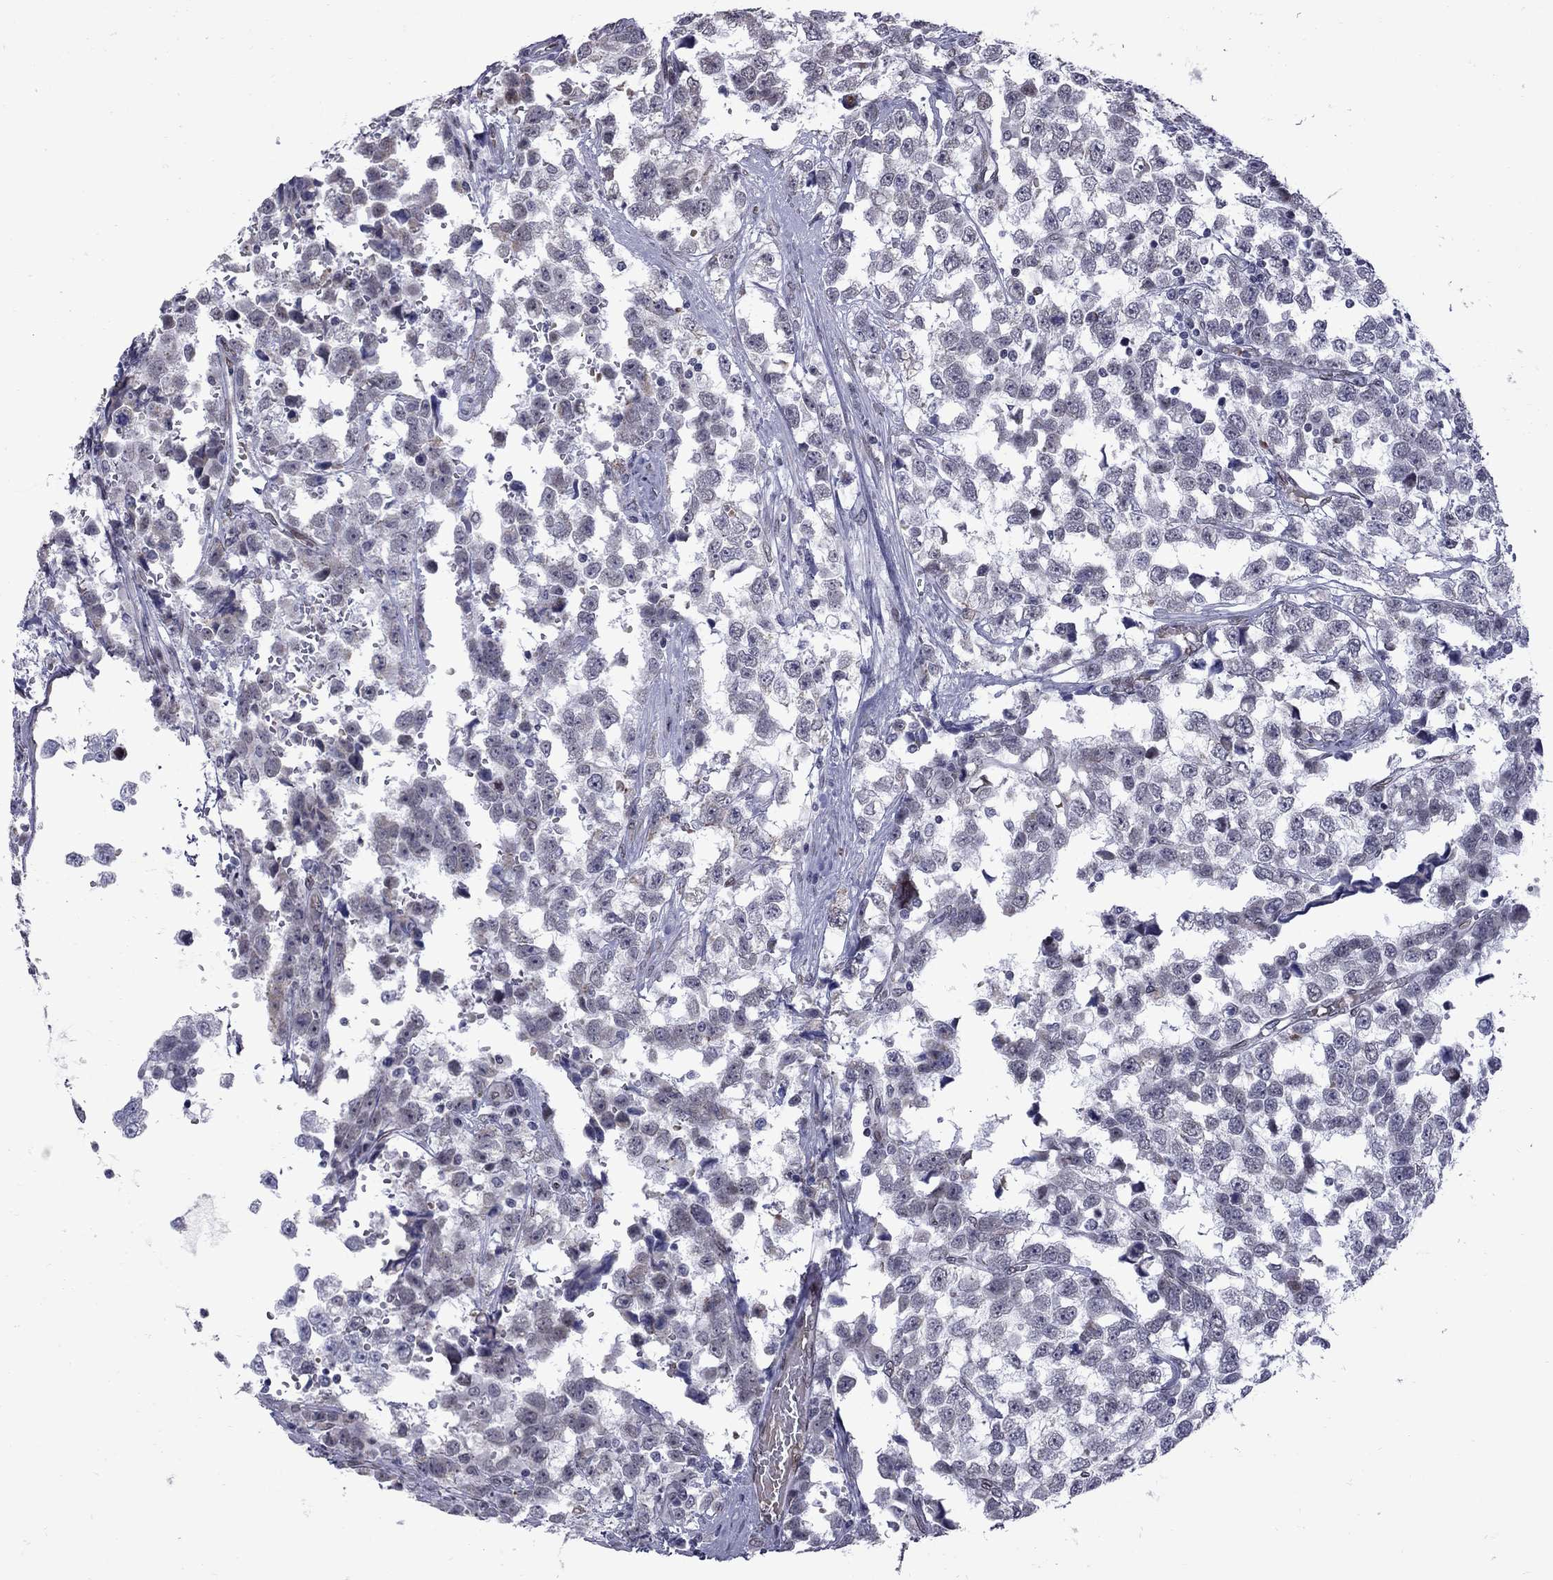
{"staining": {"intensity": "weak", "quantity": "<25%", "location": "cytoplasmic/membranous"}, "tissue": "testis cancer", "cell_type": "Tumor cells", "image_type": "cancer", "snomed": [{"axis": "morphology", "description": "Seminoma, NOS"}, {"axis": "topography", "description": "Testis"}], "caption": "This is an IHC photomicrograph of human testis cancer (seminoma). There is no positivity in tumor cells.", "gene": "CLTCL1", "patient": {"sex": "male", "age": 34}}